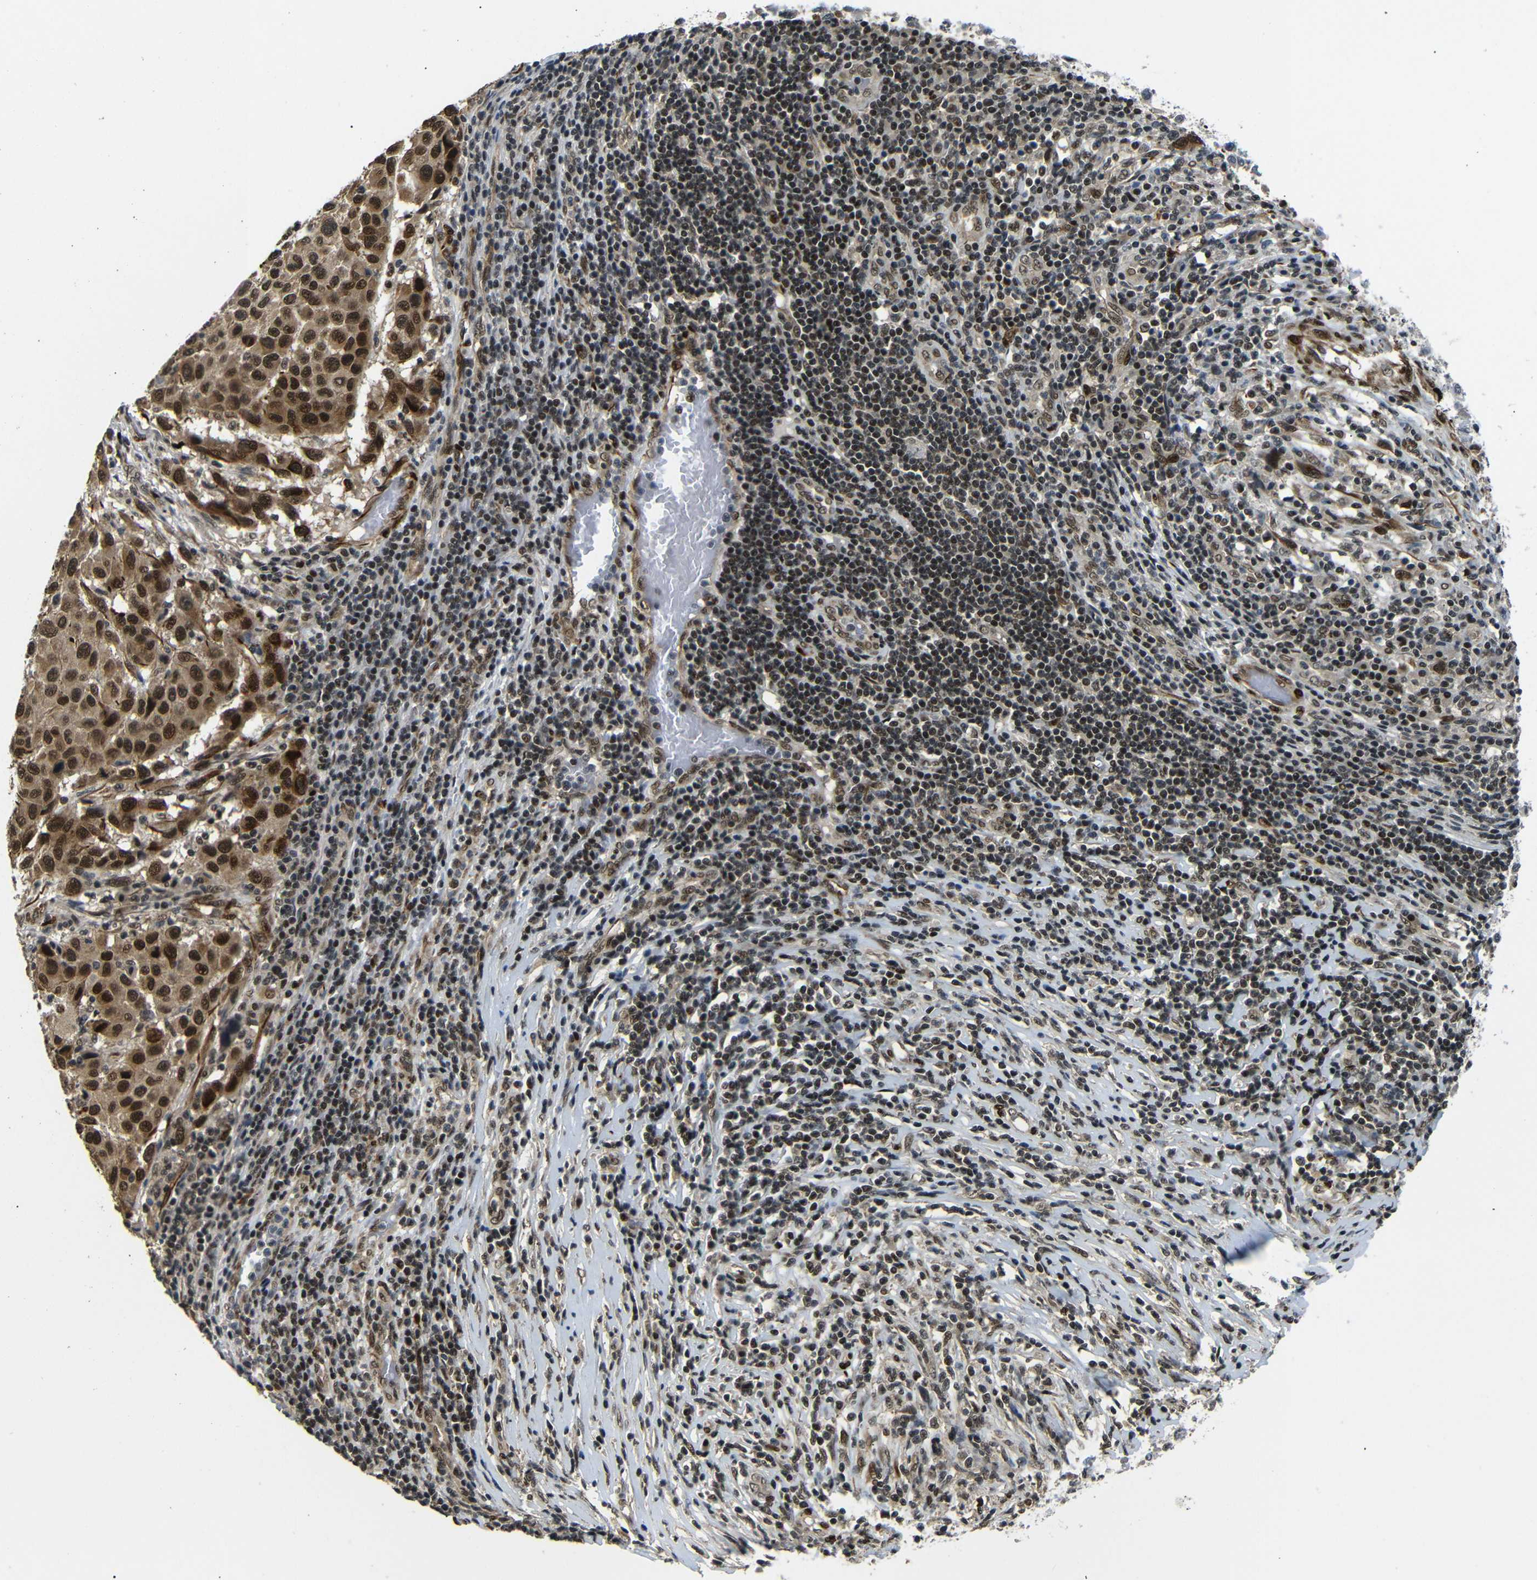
{"staining": {"intensity": "strong", "quantity": ">75%", "location": "cytoplasmic/membranous,nuclear"}, "tissue": "melanoma", "cell_type": "Tumor cells", "image_type": "cancer", "snomed": [{"axis": "morphology", "description": "Malignant melanoma, Metastatic site"}, {"axis": "topography", "description": "Lymph node"}], "caption": "Brown immunohistochemical staining in malignant melanoma (metastatic site) demonstrates strong cytoplasmic/membranous and nuclear staining in about >75% of tumor cells.", "gene": "TBX2", "patient": {"sex": "male", "age": 61}}